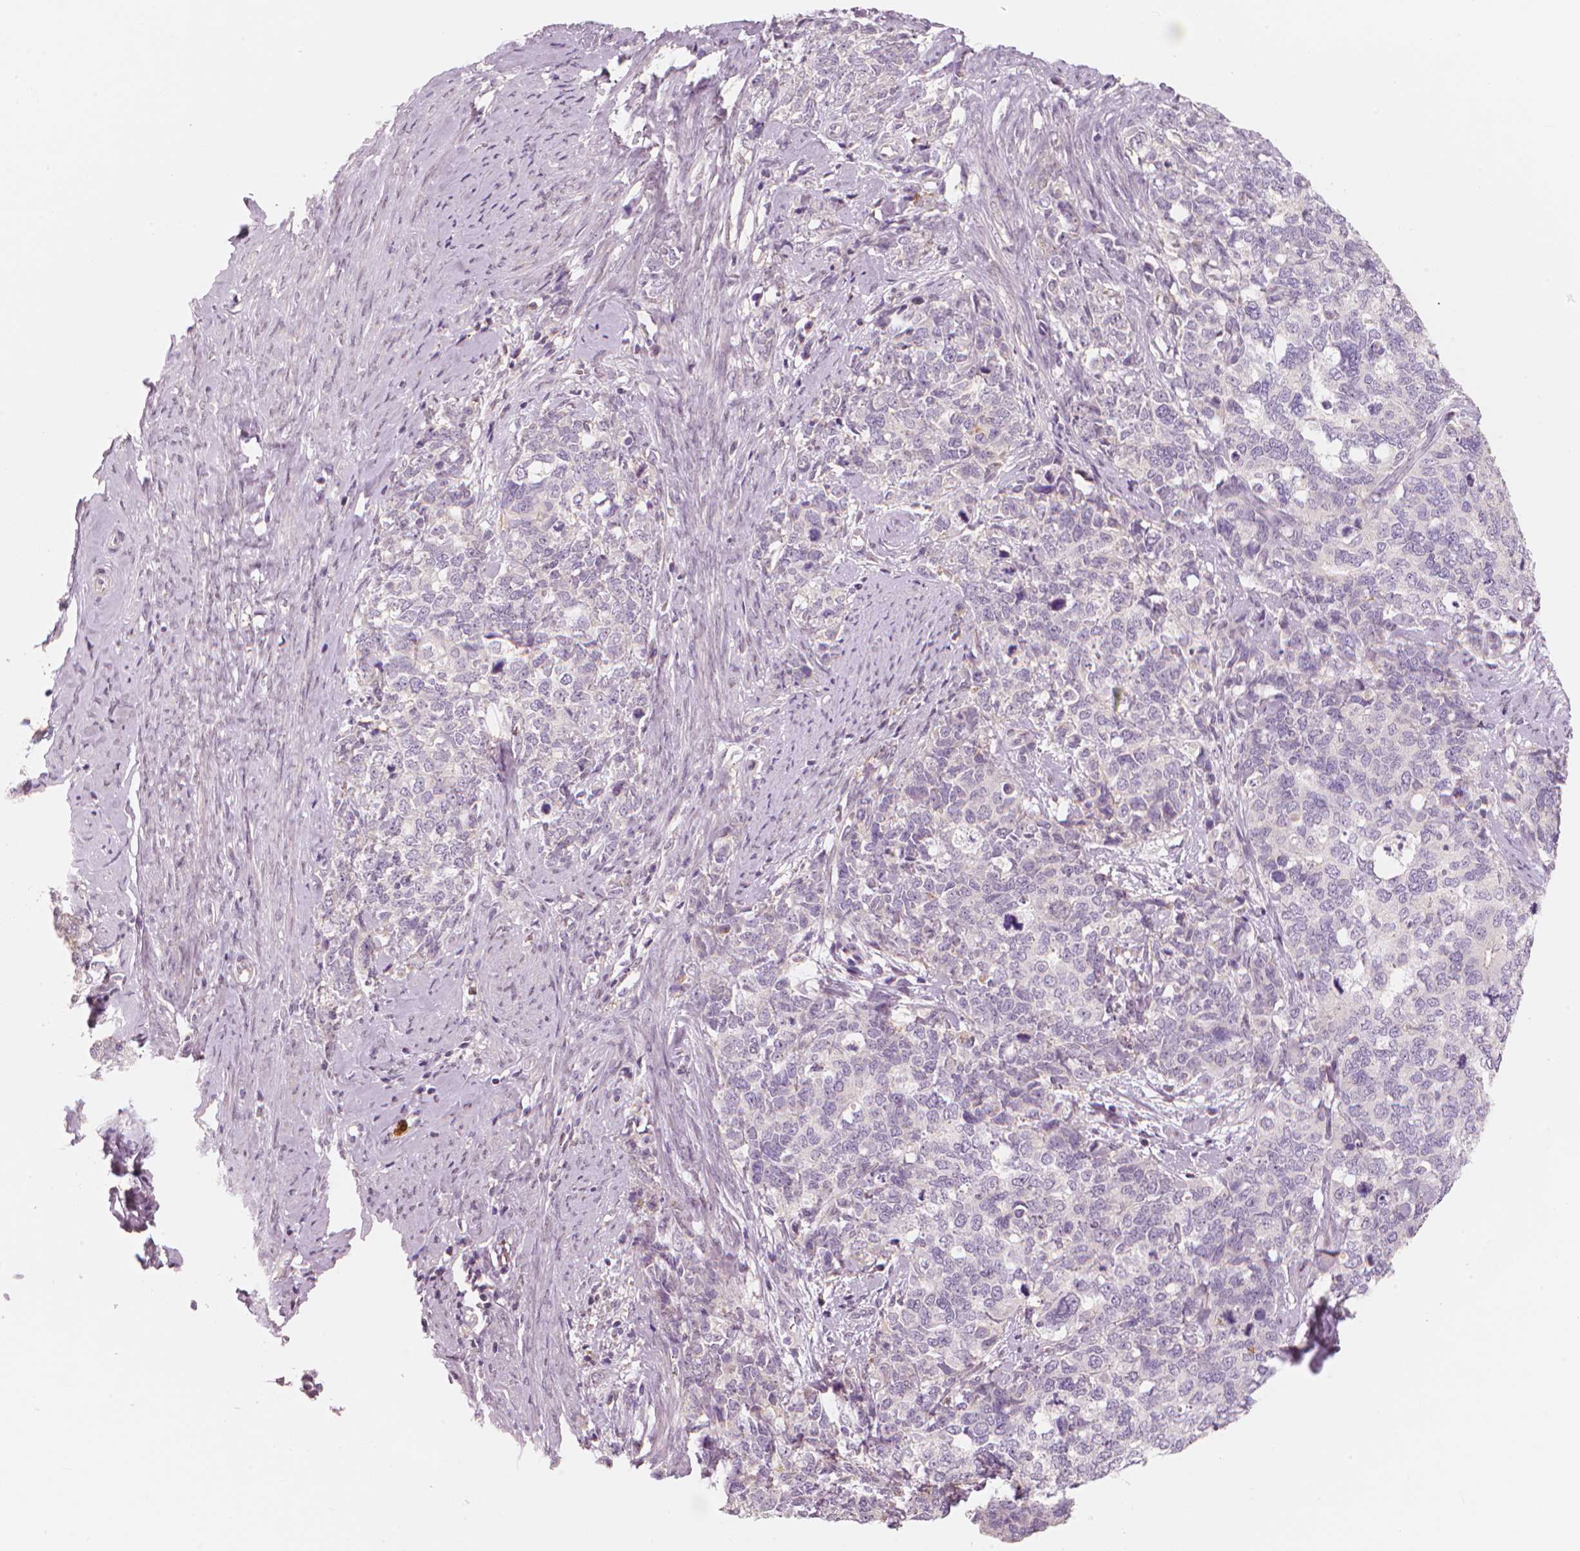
{"staining": {"intensity": "negative", "quantity": "none", "location": "none"}, "tissue": "cervical cancer", "cell_type": "Tumor cells", "image_type": "cancer", "snomed": [{"axis": "morphology", "description": "Squamous cell carcinoma, NOS"}, {"axis": "topography", "description": "Cervix"}], "caption": "A high-resolution histopathology image shows immunohistochemistry staining of cervical squamous cell carcinoma, which shows no significant expression in tumor cells.", "gene": "RNASE7", "patient": {"sex": "female", "age": 63}}